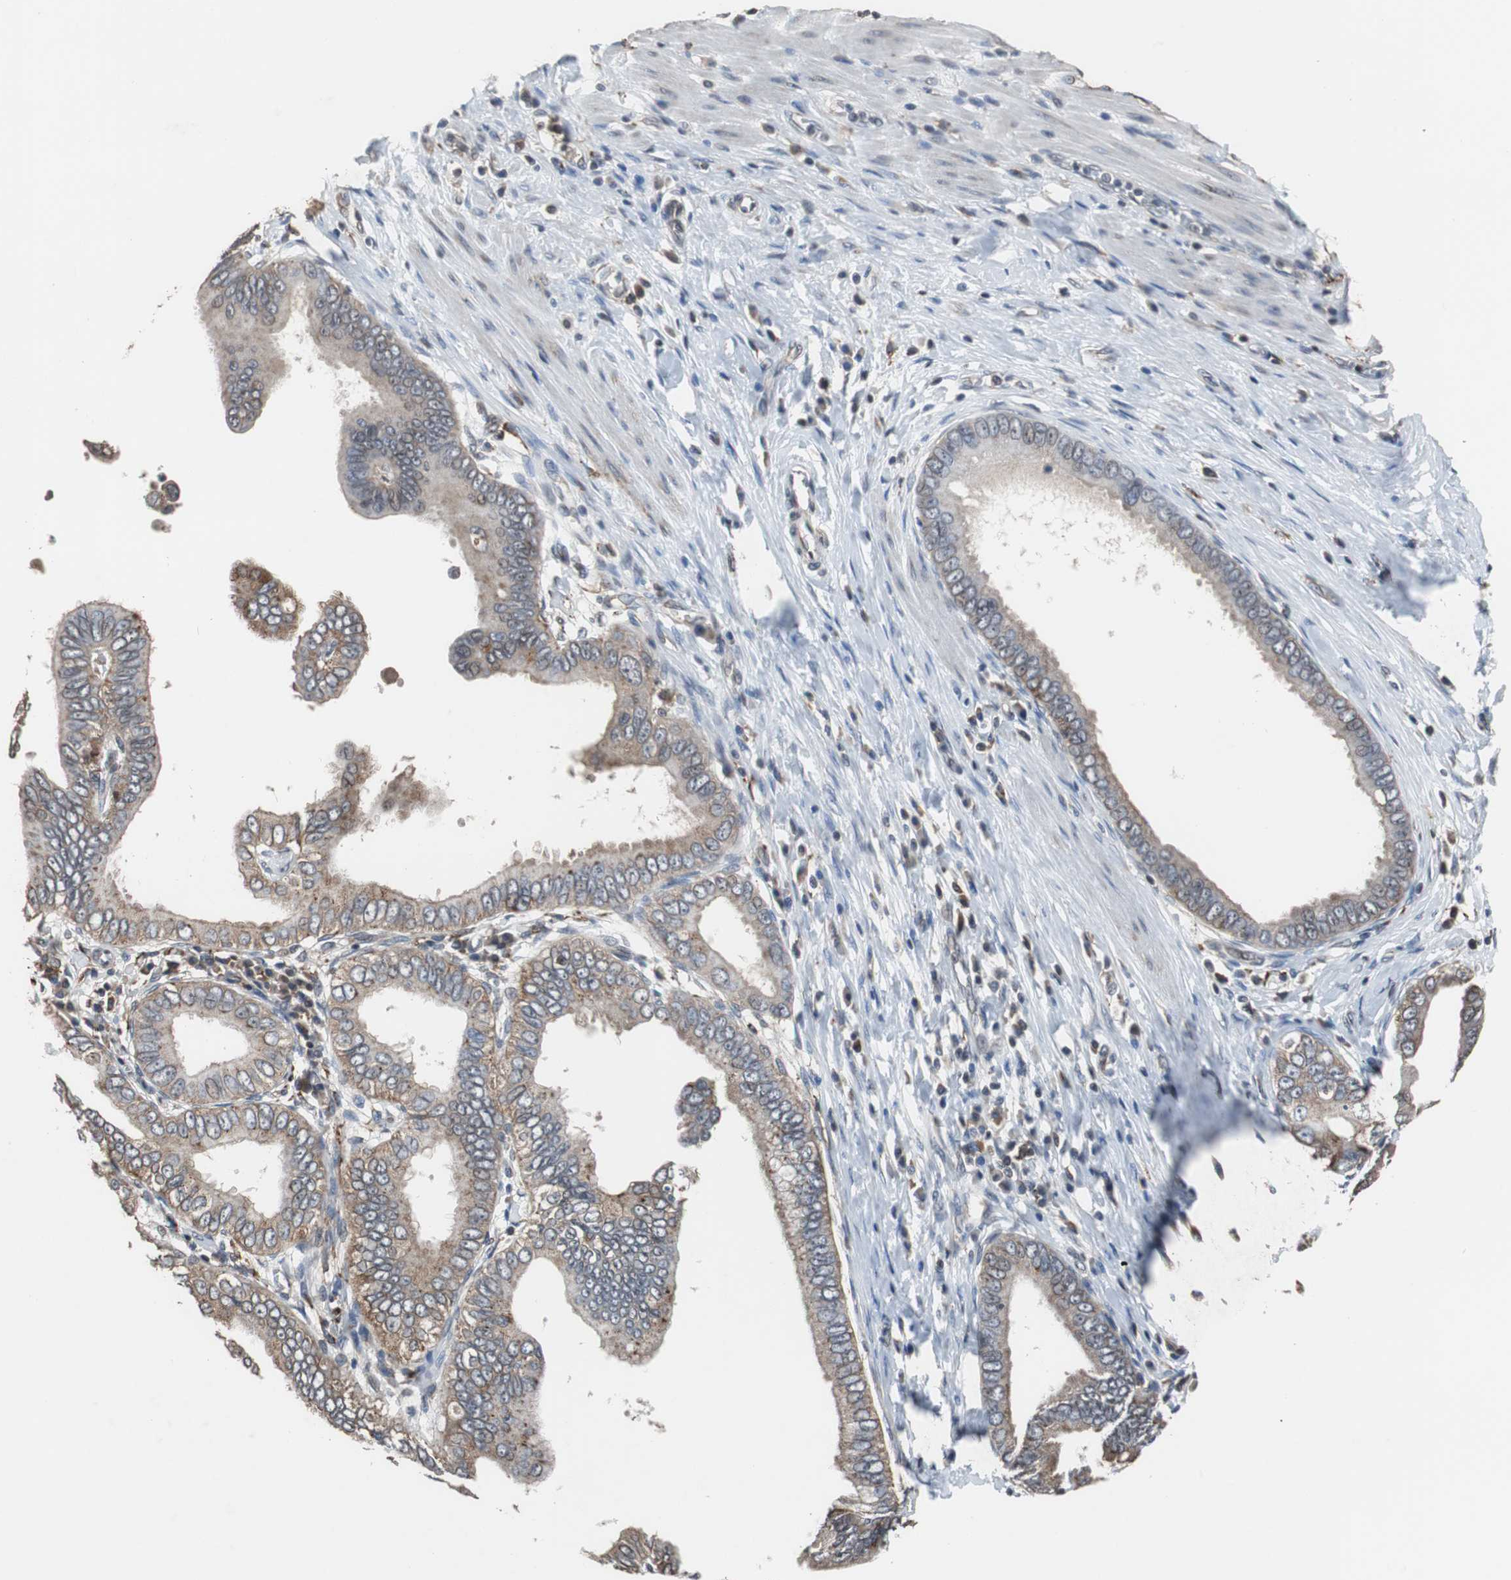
{"staining": {"intensity": "moderate", "quantity": "25%-75%", "location": "cytoplasmic/membranous"}, "tissue": "pancreatic cancer", "cell_type": "Tumor cells", "image_type": "cancer", "snomed": [{"axis": "morphology", "description": "Normal tissue, NOS"}, {"axis": "topography", "description": "Lymph node"}], "caption": "The image exhibits immunohistochemical staining of pancreatic cancer. There is moderate cytoplasmic/membranous positivity is present in about 25%-75% of tumor cells.", "gene": "USP10", "patient": {"sex": "male", "age": 50}}